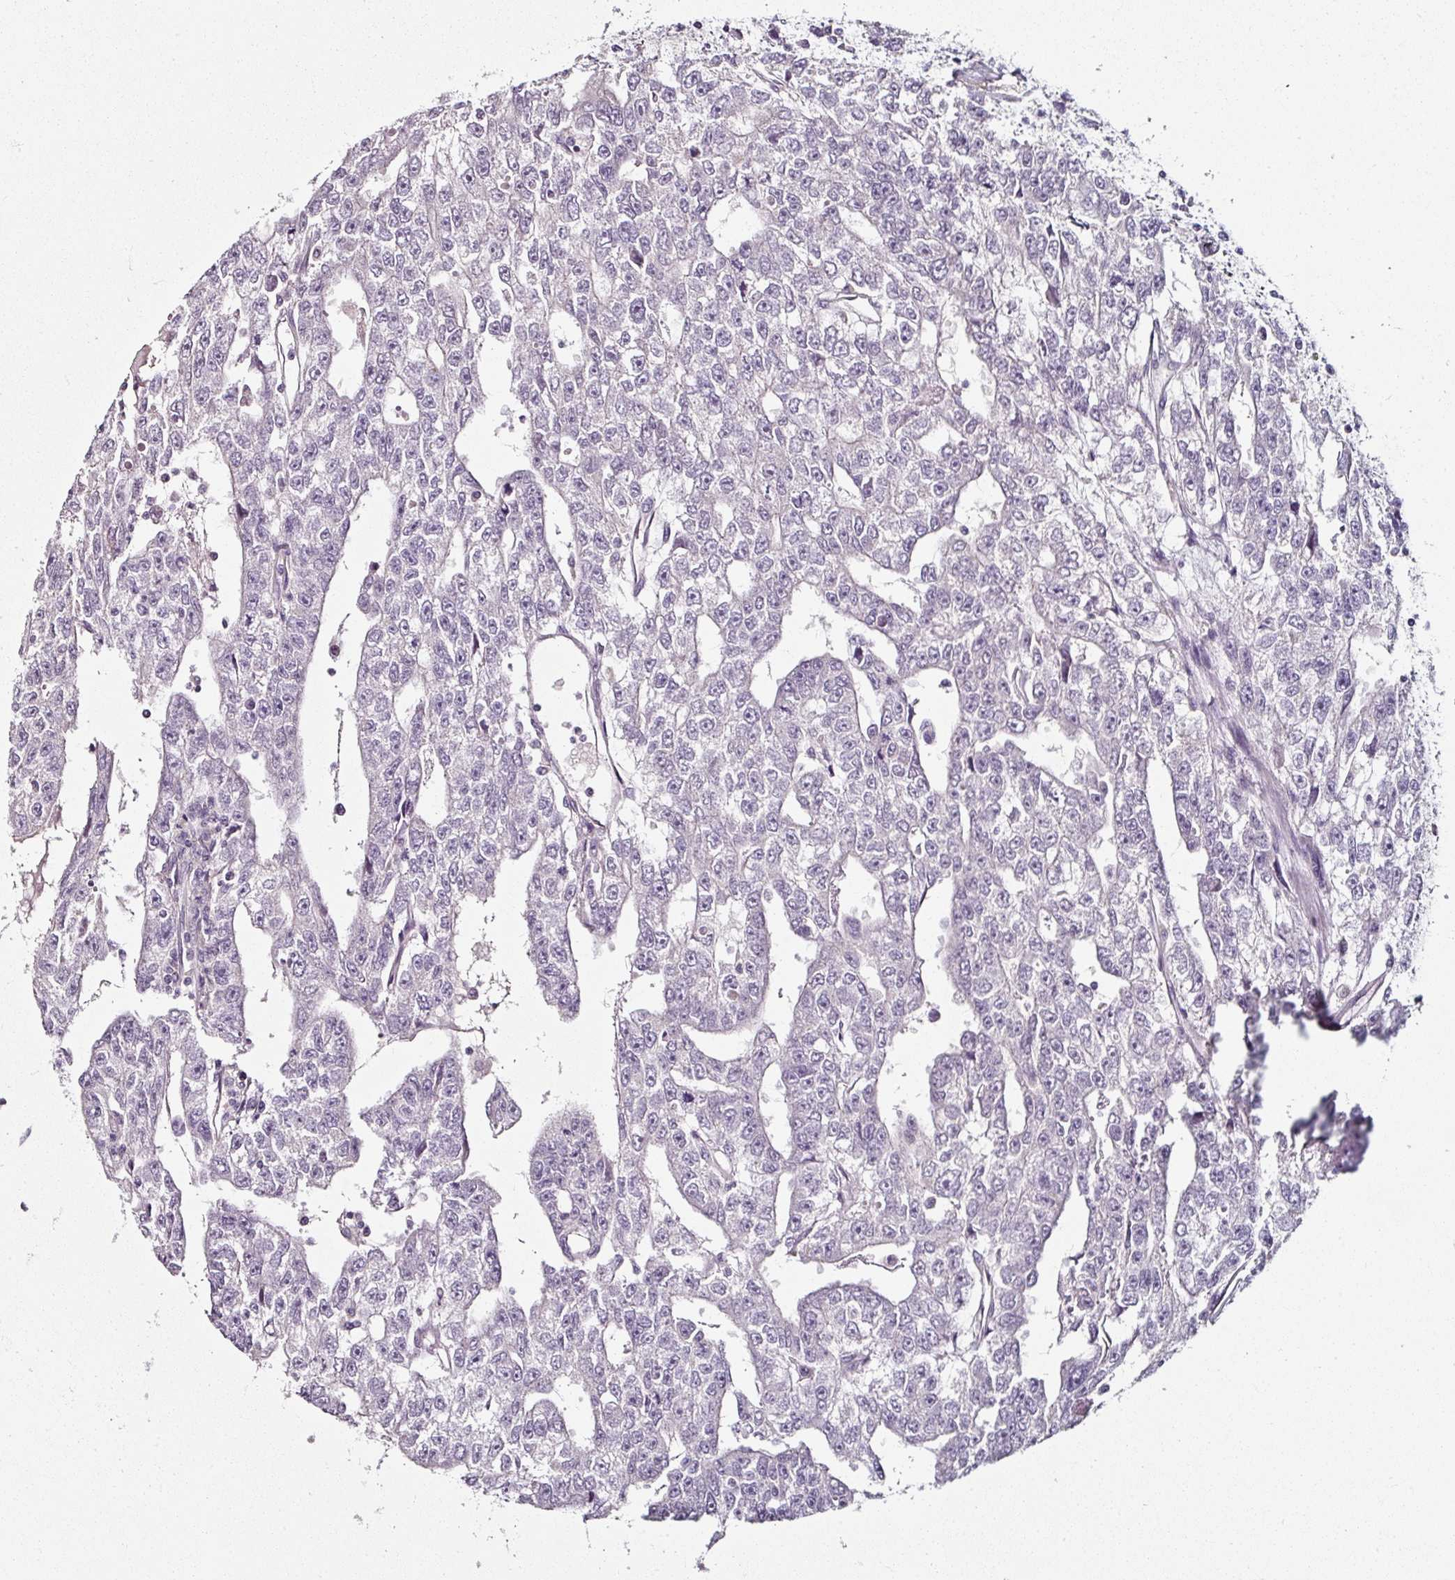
{"staining": {"intensity": "negative", "quantity": "none", "location": "none"}, "tissue": "testis cancer", "cell_type": "Tumor cells", "image_type": "cancer", "snomed": [{"axis": "morphology", "description": "Carcinoma, Embryonal, NOS"}, {"axis": "topography", "description": "Testis"}], "caption": "A high-resolution image shows immunohistochemistry (IHC) staining of testis embryonal carcinoma, which displays no significant positivity in tumor cells. (DAB (3,3'-diaminobenzidine) immunohistochemistry visualized using brightfield microscopy, high magnification).", "gene": "CAP2", "patient": {"sex": "male", "age": 20}}